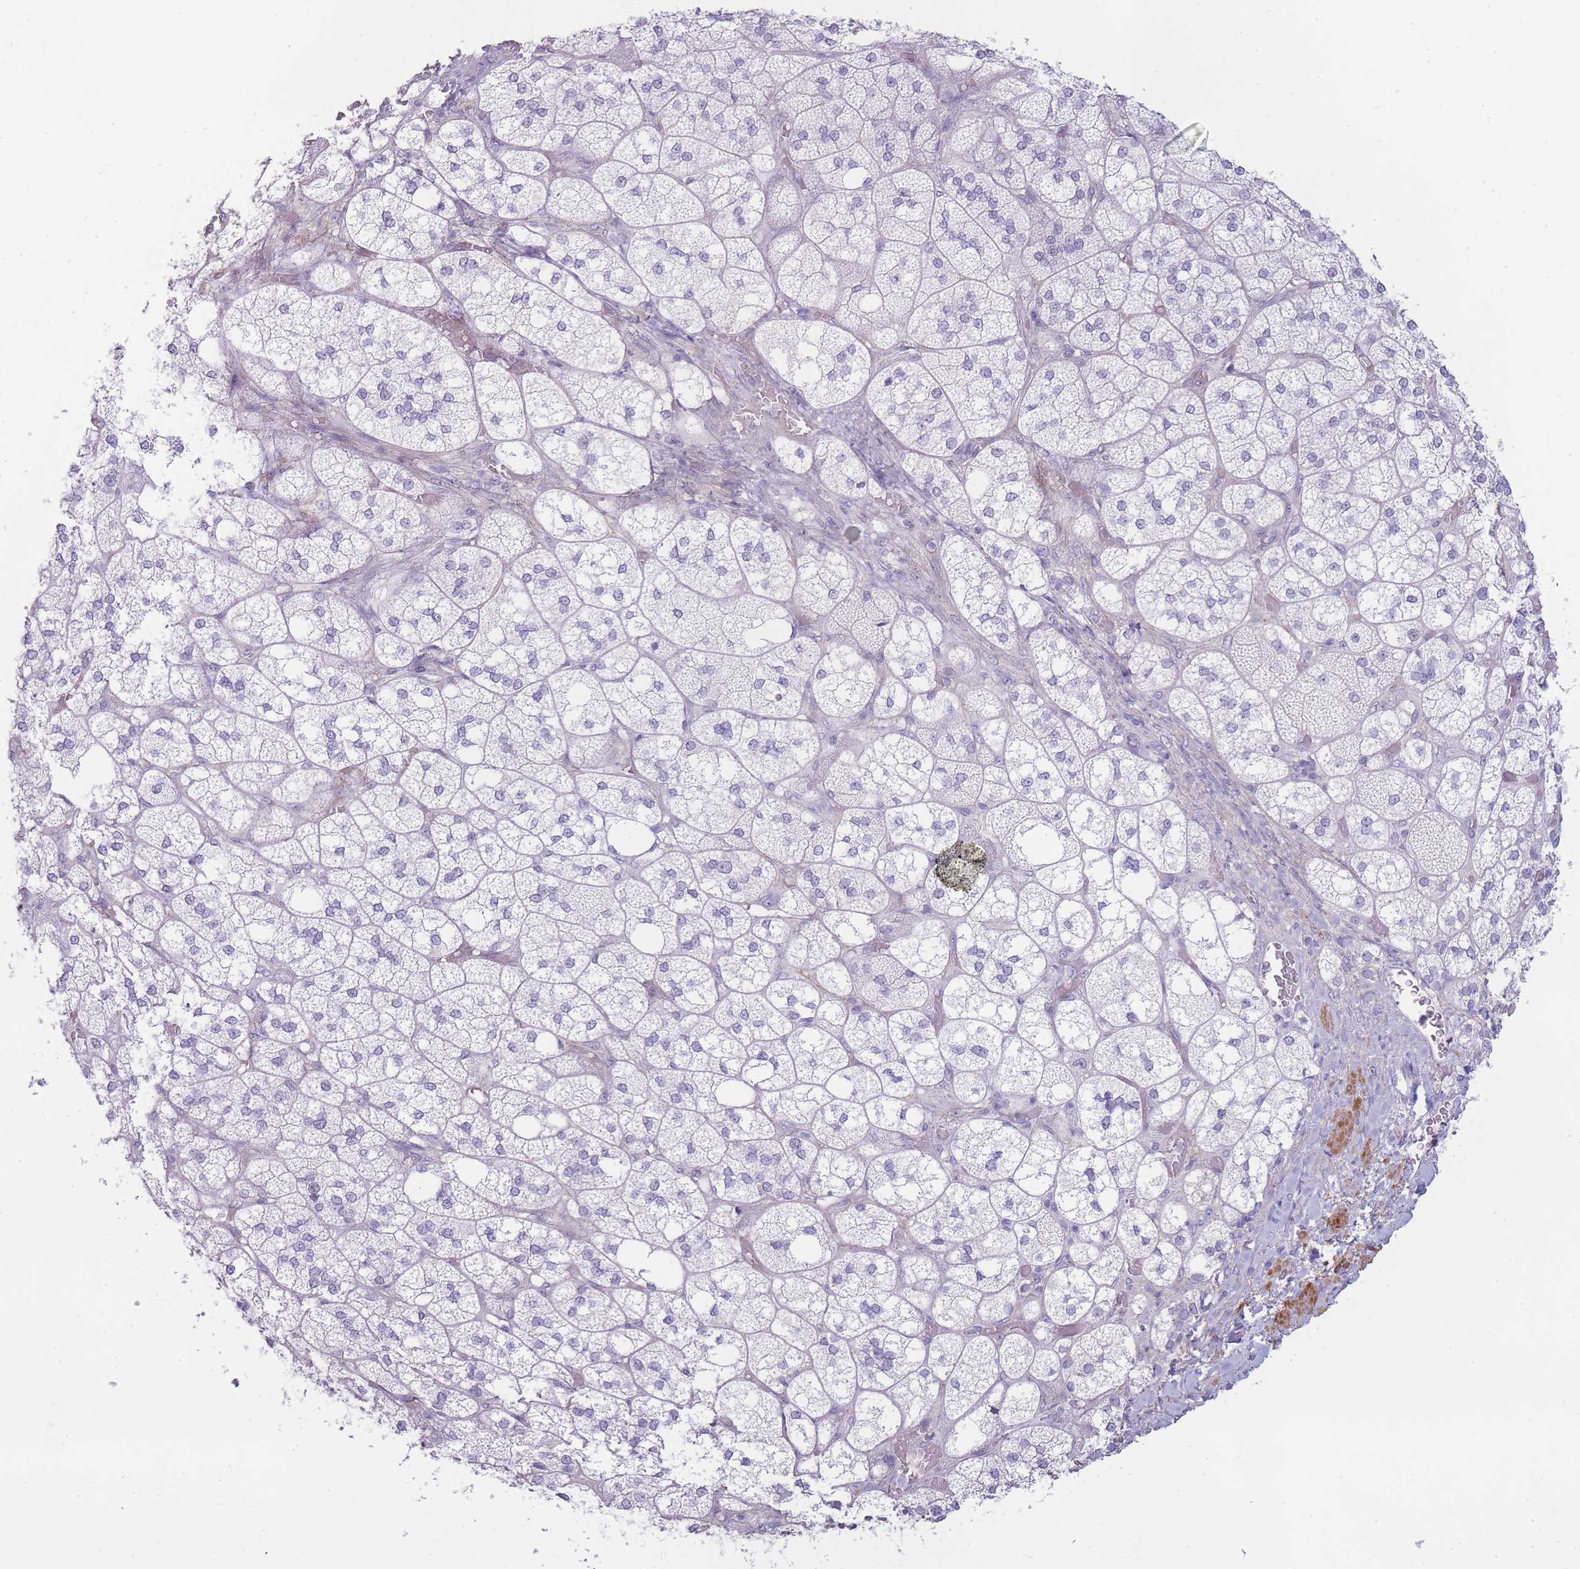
{"staining": {"intensity": "negative", "quantity": "none", "location": "none"}, "tissue": "adrenal gland", "cell_type": "Glandular cells", "image_type": "normal", "snomed": [{"axis": "morphology", "description": "Normal tissue, NOS"}, {"axis": "topography", "description": "Adrenal gland"}], "caption": "Image shows no protein positivity in glandular cells of benign adrenal gland.", "gene": "UTP14A", "patient": {"sex": "male", "age": 61}}